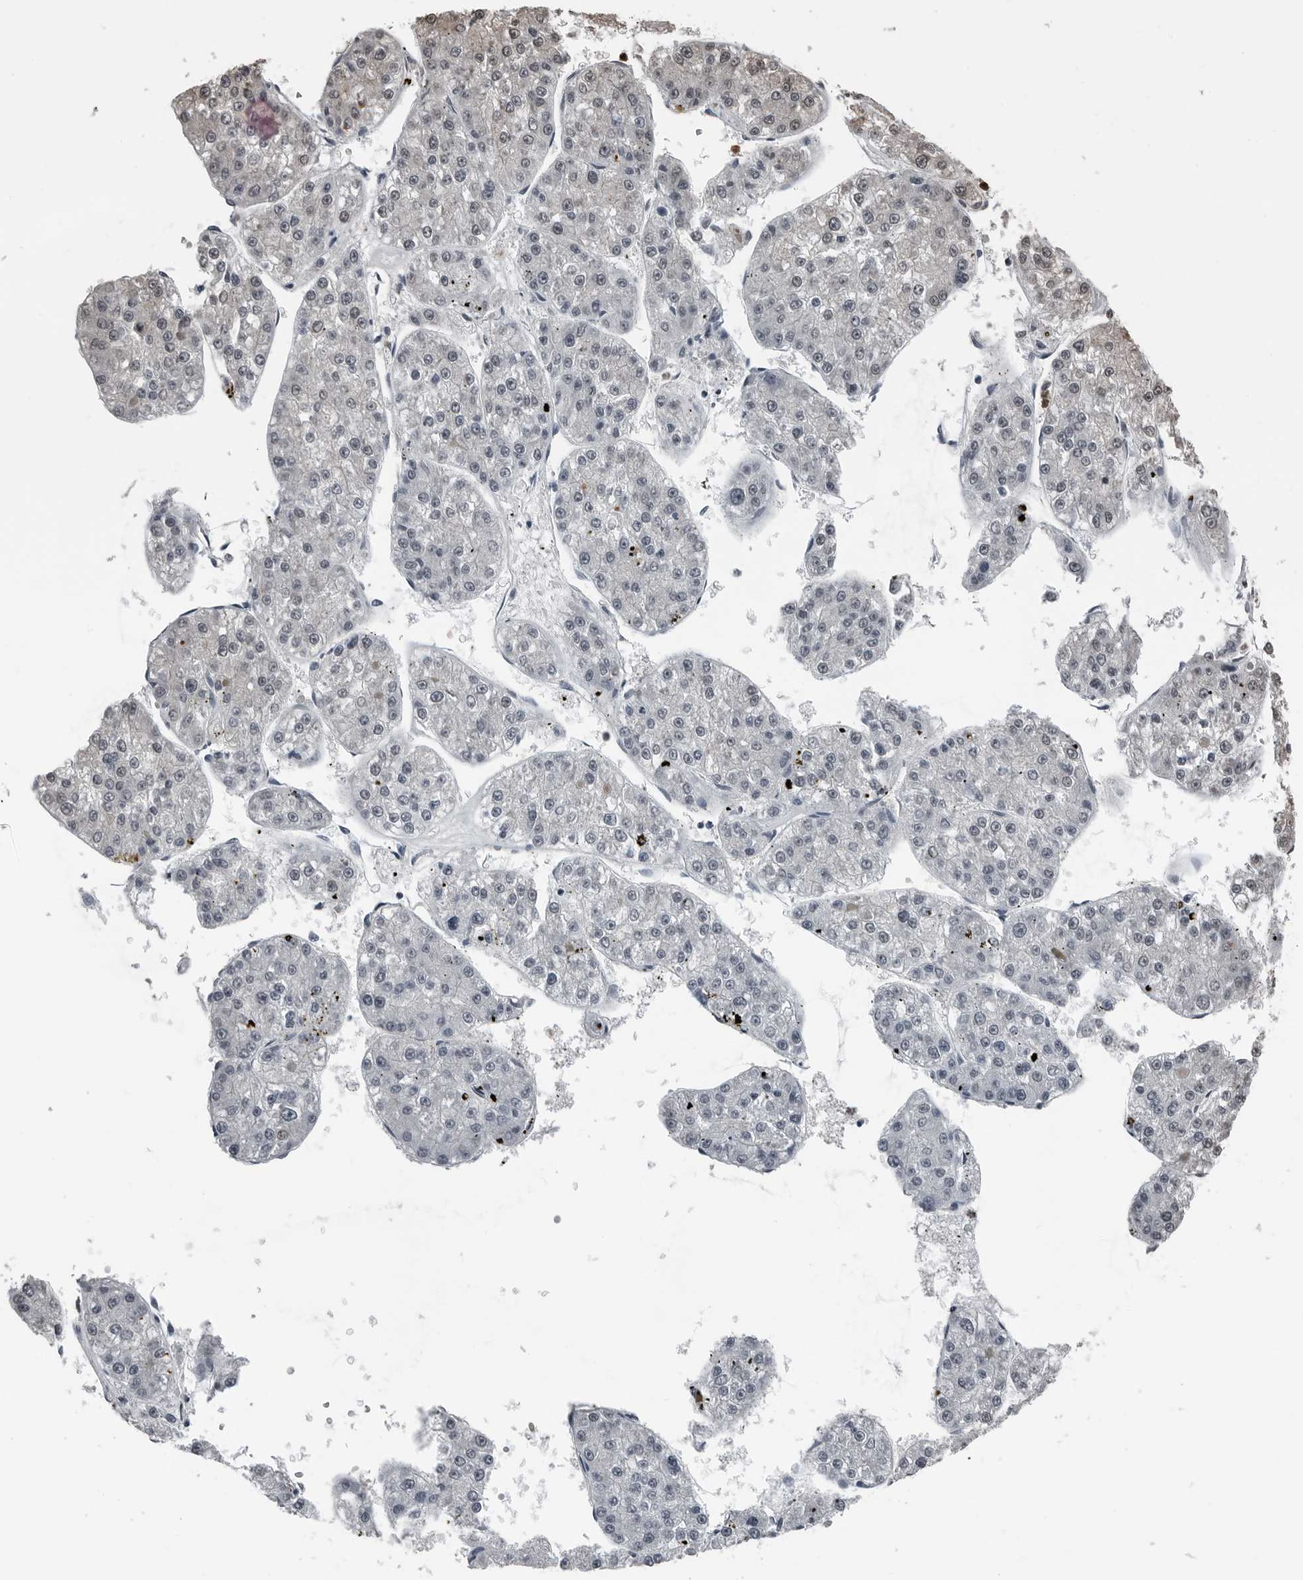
{"staining": {"intensity": "weak", "quantity": "<25%", "location": "nuclear"}, "tissue": "liver cancer", "cell_type": "Tumor cells", "image_type": "cancer", "snomed": [{"axis": "morphology", "description": "Carcinoma, Hepatocellular, NOS"}, {"axis": "topography", "description": "Liver"}], "caption": "Tumor cells are negative for brown protein staining in liver hepatocellular carcinoma.", "gene": "AKR1A1", "patient": {"sex": "female", "age": 73}}